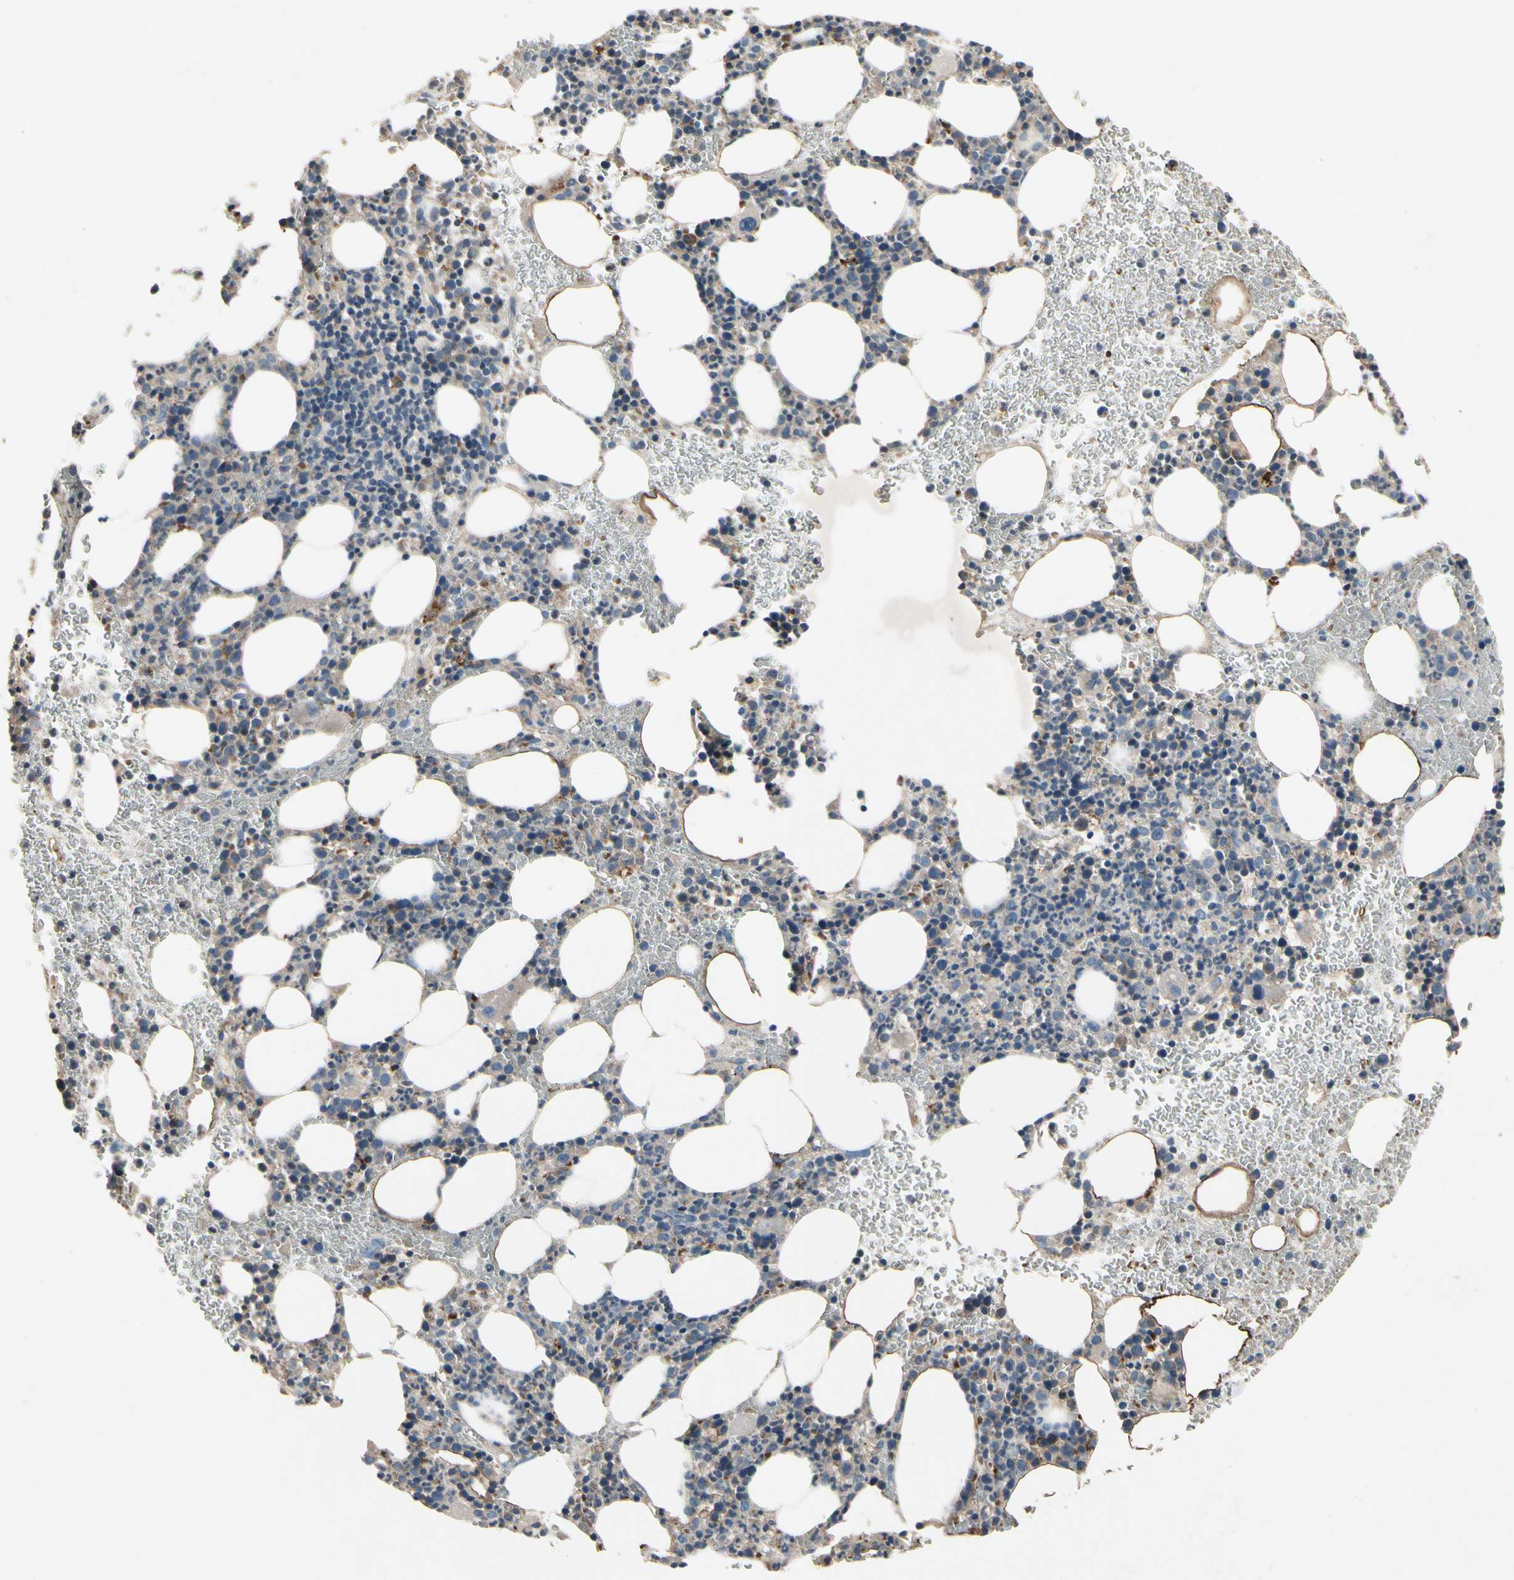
{"staining": {"intensity": "moderate", "quantity": "<25%", "location": "cytoplasmic/membranous"}, "tissue": "bone marrow", "cell_type": "Hematopoietic cells", "image_type": "normal", "snomed": [{"axis": "morphology", "description": "Normal tissue, NOS"}, {"axis": "morphology", "description": "Inflammation, NOS"}, {"axis": "topography", "description": "Bone marrow"}], "caption": "The immunohistochemical stain highlights moderate cytoplasmic/membranous positivity in hematopoietic cells of benign bone marrow.", "gene": "IL1RL1", "patient": {"sex": "female", "age": 54}}